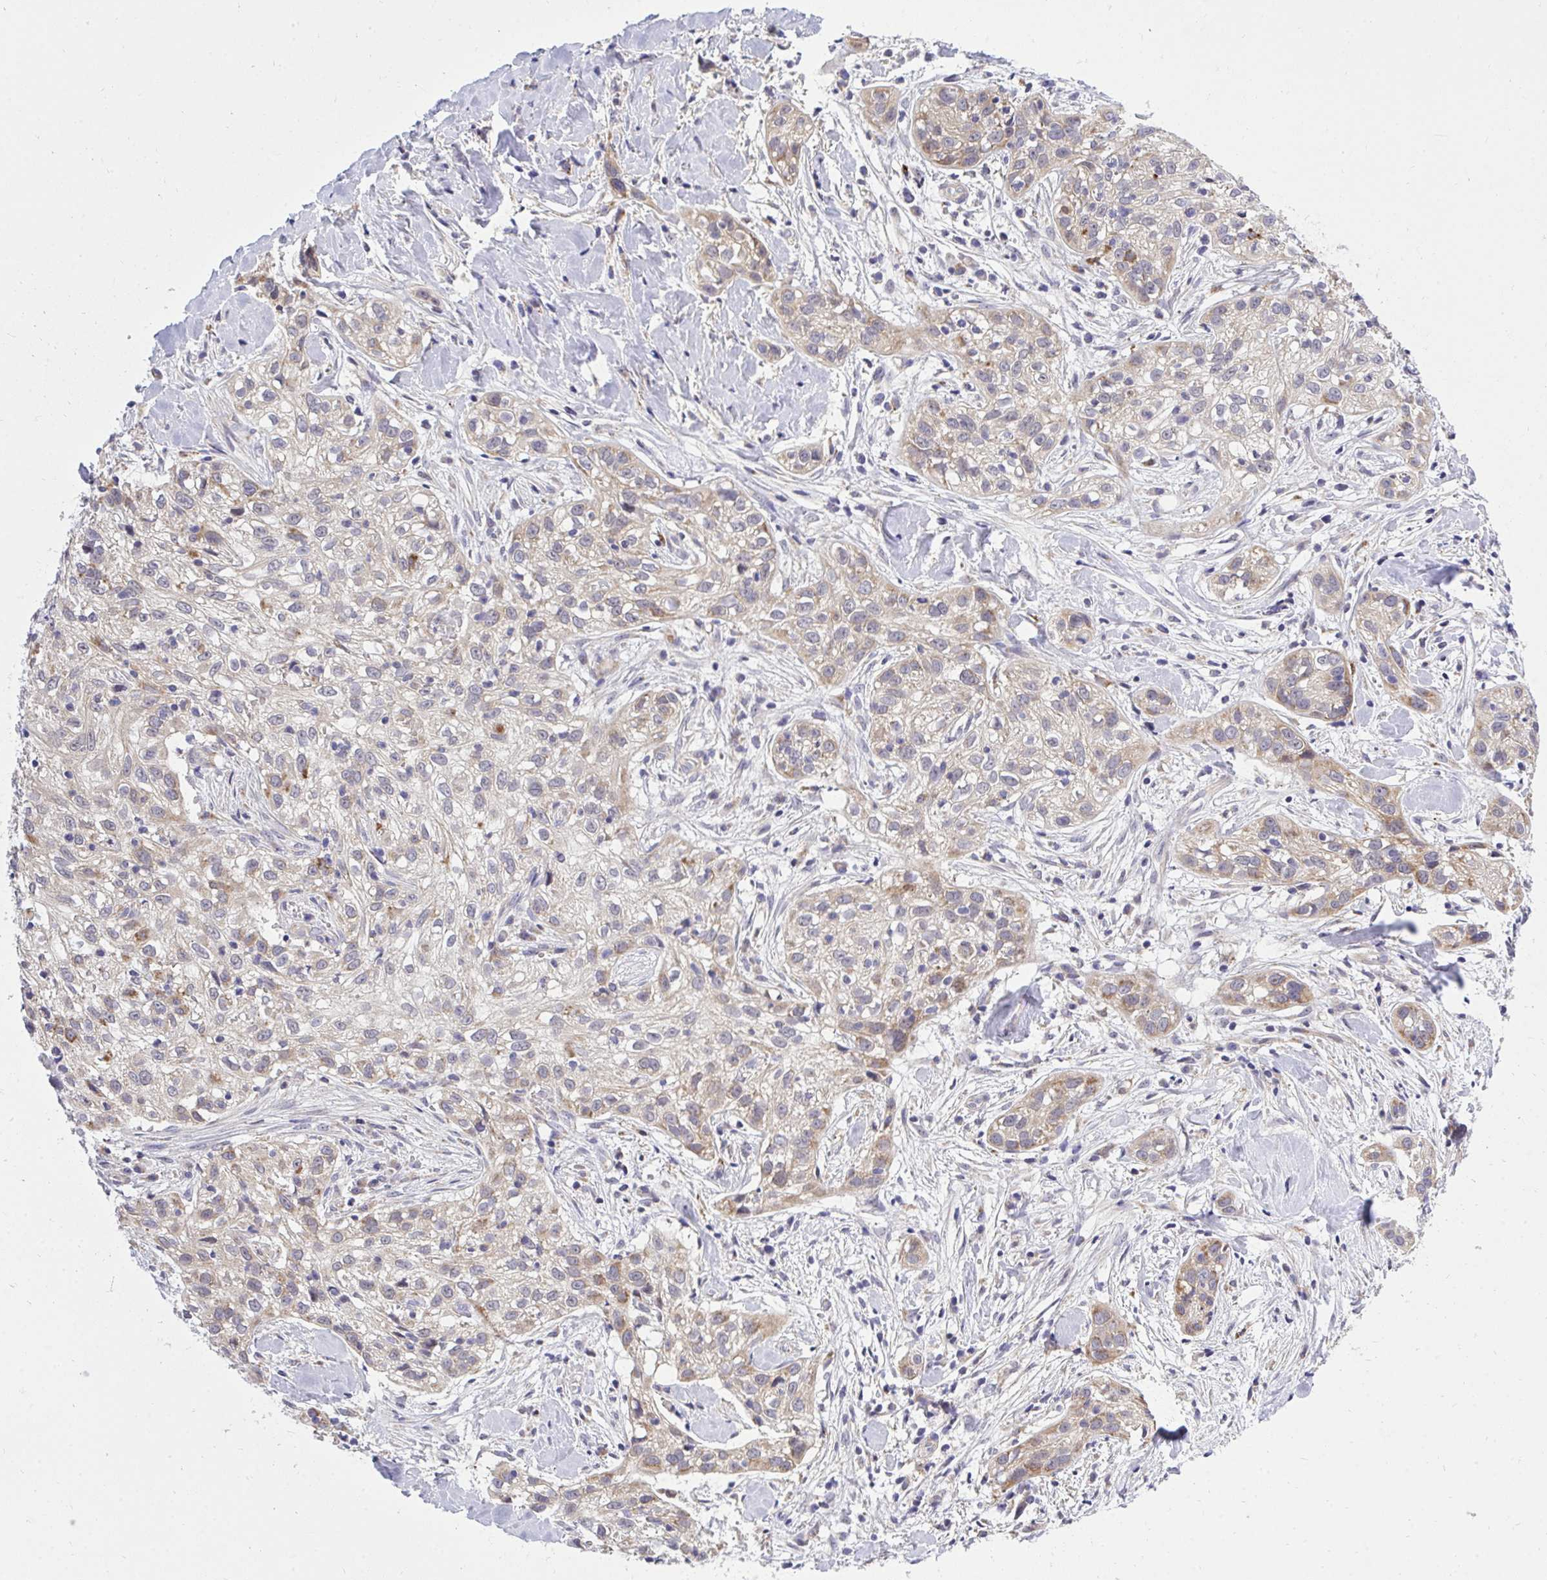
{"staining": {"intensity": "weak", "quantity": "25%-75%", "location": "cytoplasmic/membranous"}, "tissue": "skin cancer", "cell_type": "Tumor cells", "image_type": "cancer", "snomed": [{"axis": "morphology", "description": "Squamous cell carcinoma, NOS"}, {"axis": "topography", "description": "Skin"}], "caption": "Immunohistochemical staining of human skin cancer (squamous cell carcinoma) demonstrates weak cytoplasmic/membranous protein expression in about 25%-75% of tumor cells.", "gene": "XAF1", "patient": {"sex": "male", "age": 82}}